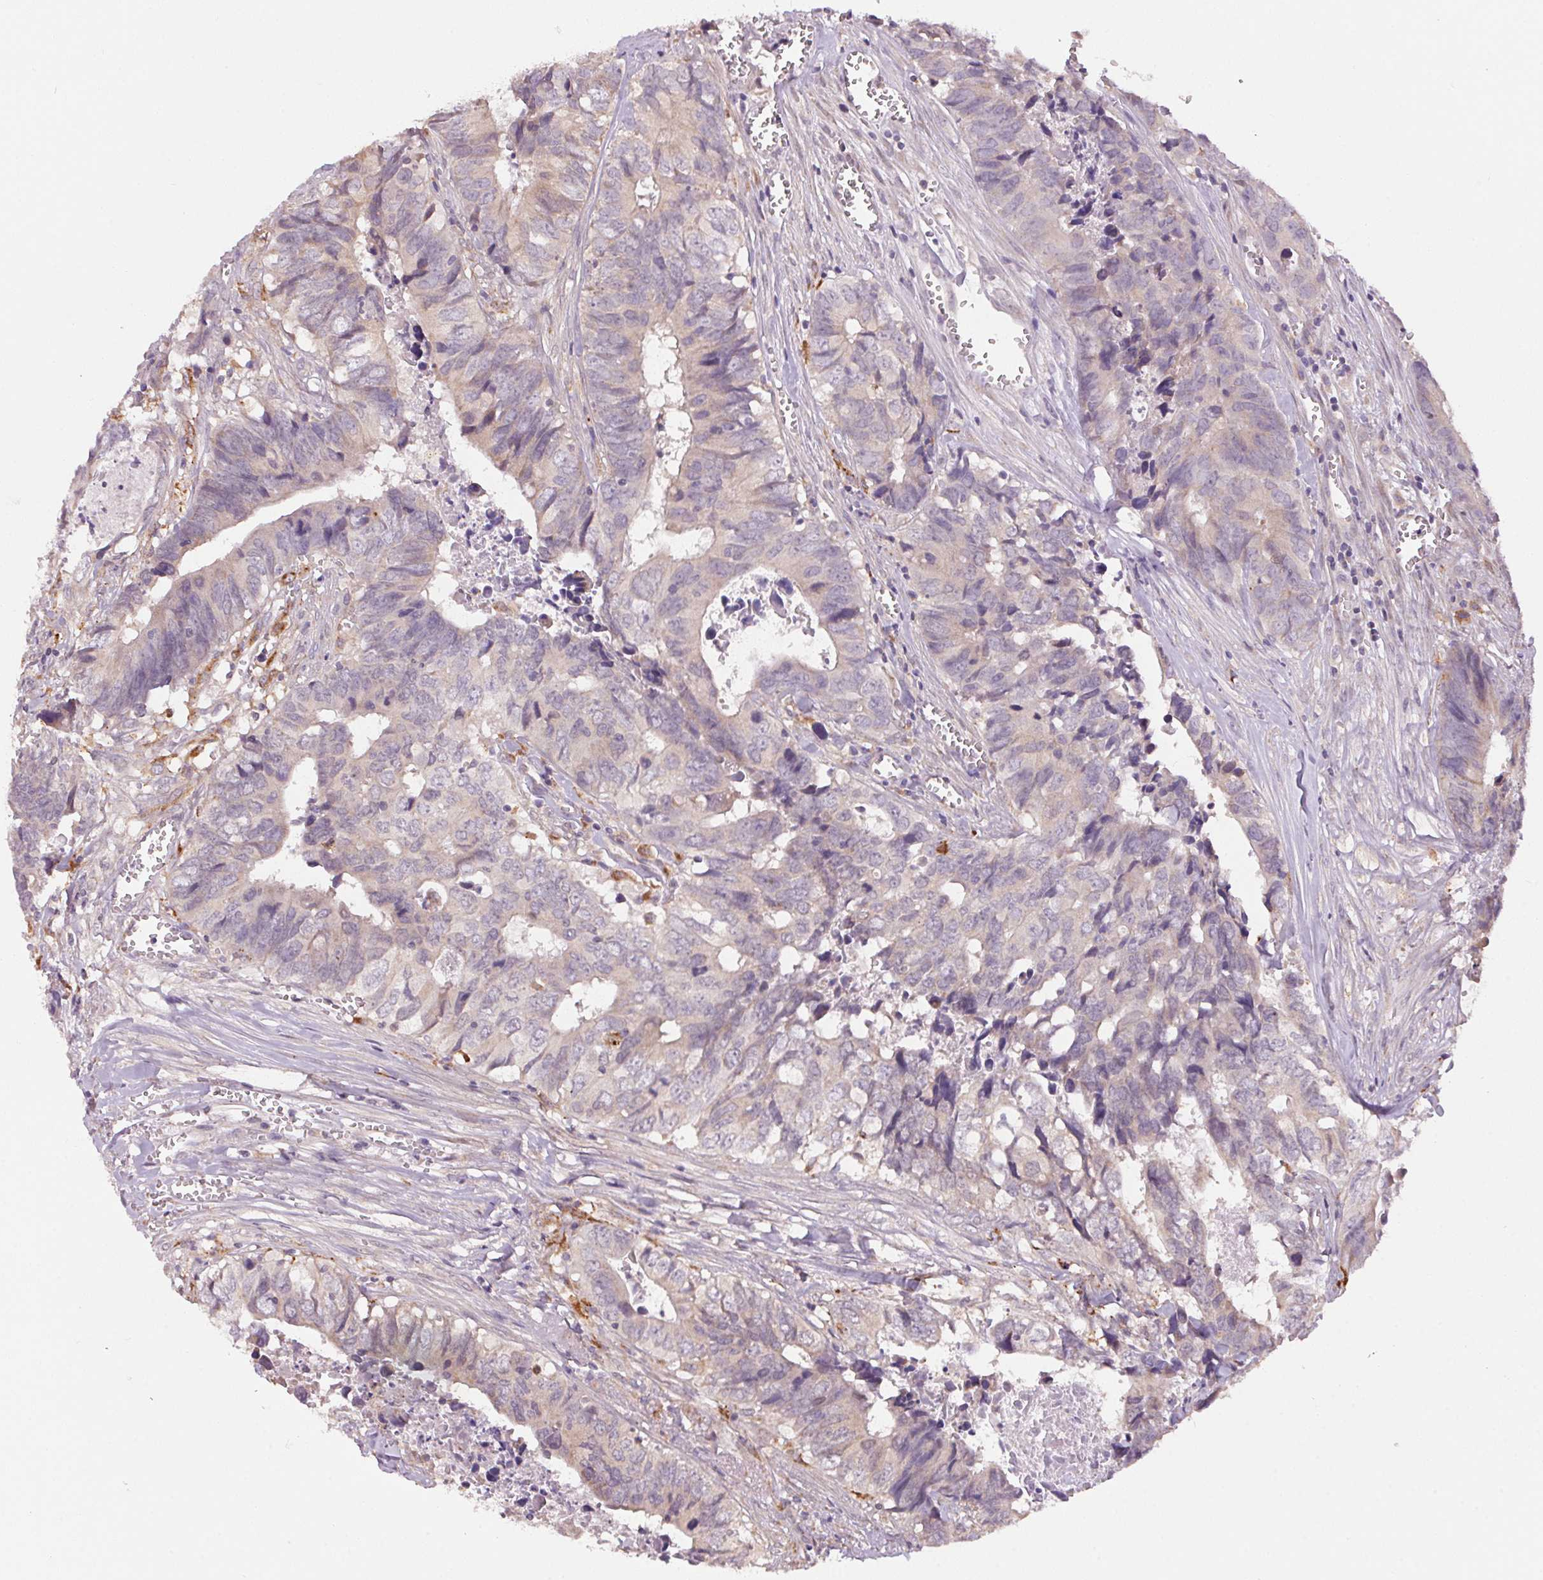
{"staining": {"intensity": "weak", "quantity": "<25%", "location": "cytoplasmic/membranous"}, "tissue": "colorectal cancer", "cell_type": "Tumor cells", "image_type": "cancer", "snomed": [{"axis": "morphology", "description": "Adenocarcinoma, NOS"}, {"axis": "topography", "description": "Colon"}], "caption": "This is an immunohistochemistry histopathology image of colorectal cancer. There is no expression in tumor cells.", "gene": "ADH5", "patient": {"sex": "female", "age": 82}}